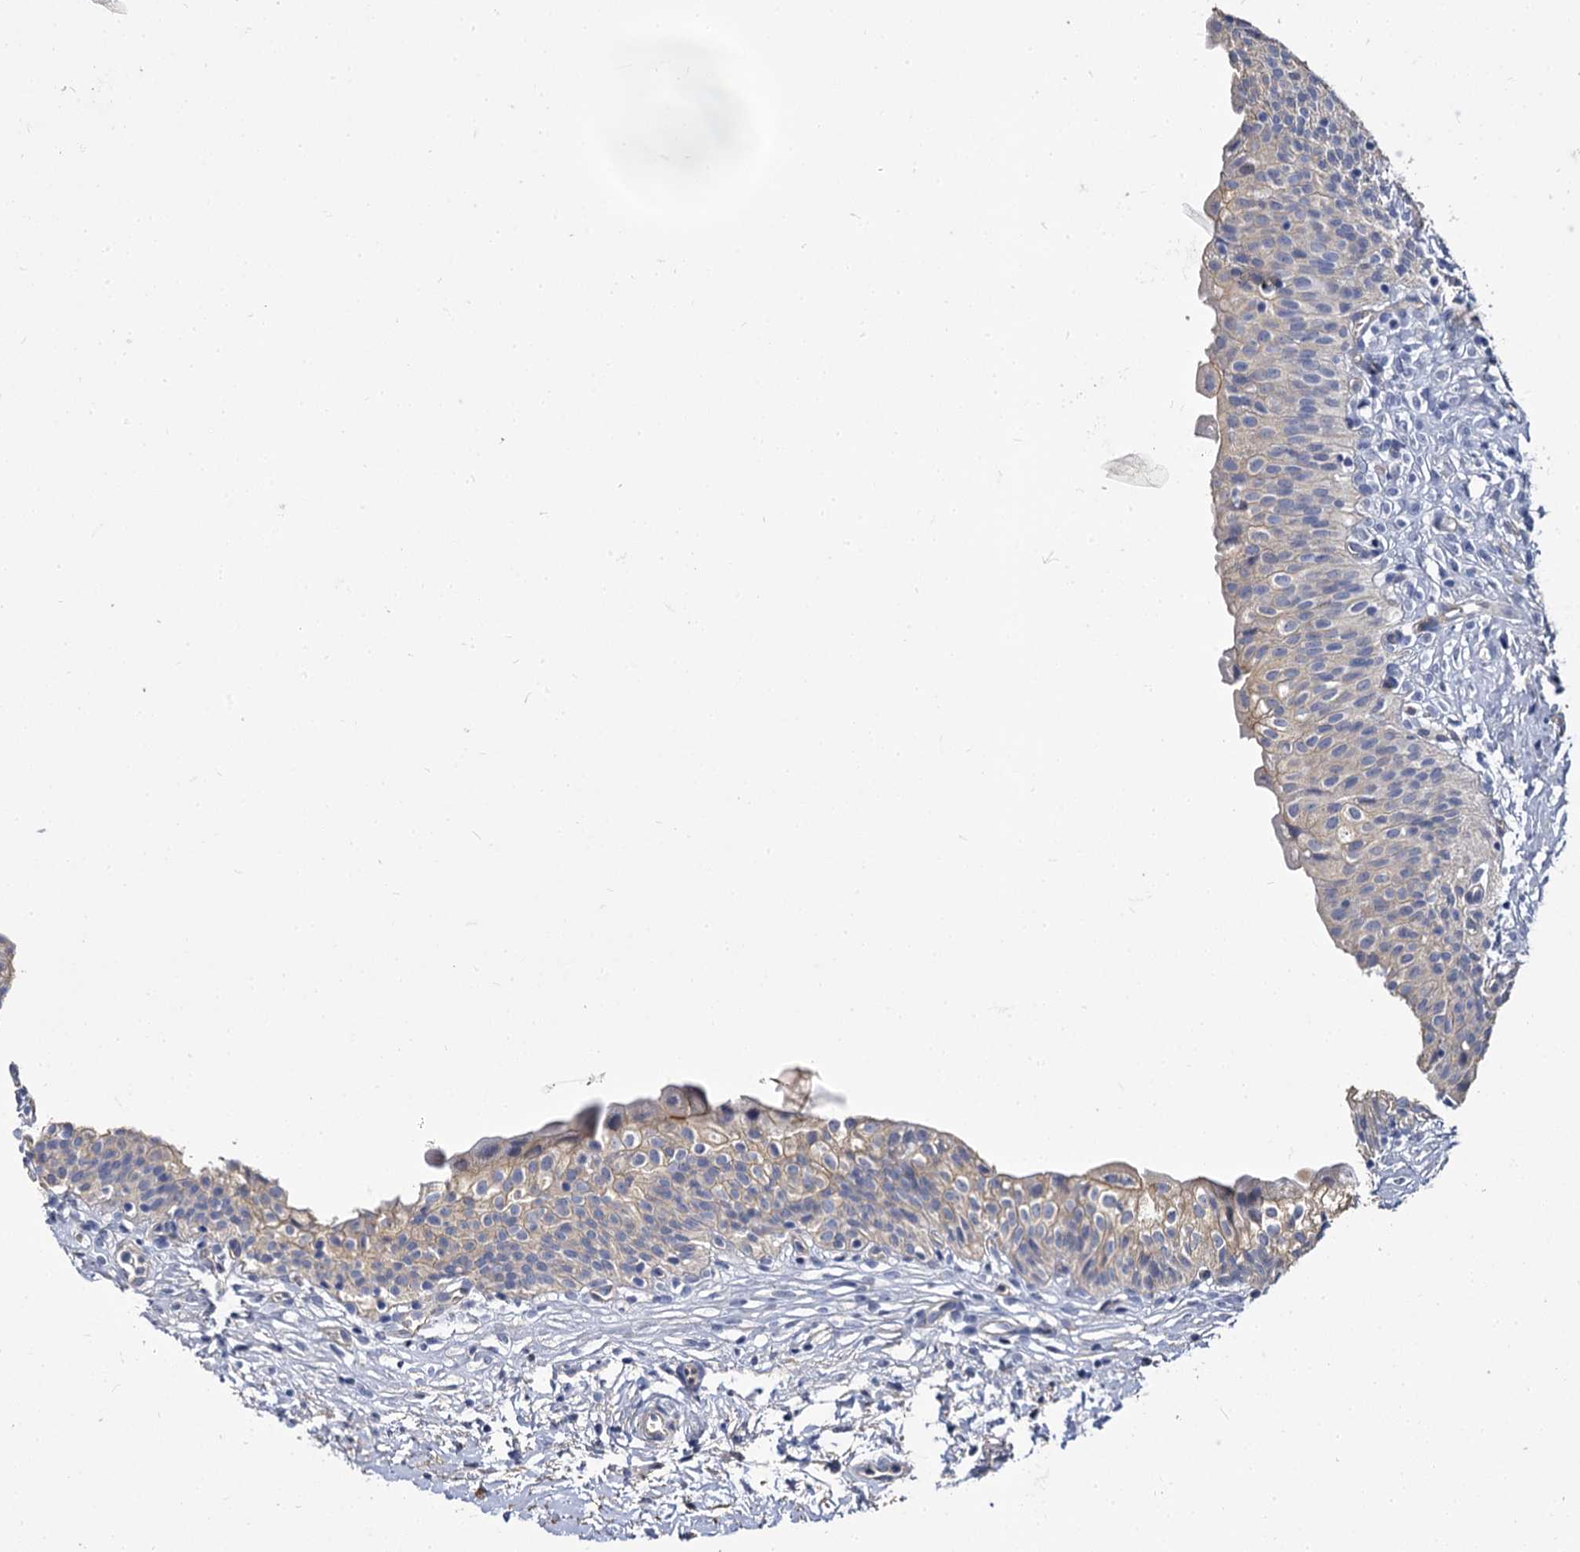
{"staining": {"intensity": "negative", "quantity": "none", "location": "none"}, "tissue": "urinary bladder", "cell_type": "Urothelial cells", "image_type": "normal", "snomed": [{"axis": "morphology", "description": "Normal tissue, NOS"}, {"axis": "topography", "description": "Urinary bladder"}], "caption": "Urothelial cells show no significant protein positivity in normal urinary bladder. The staining is performed using DAB brown chromogen with nuclei counter-stained in using hematoxylin.", "gene": "CBFB", "patient": {"sex": "male", "age": 55}}